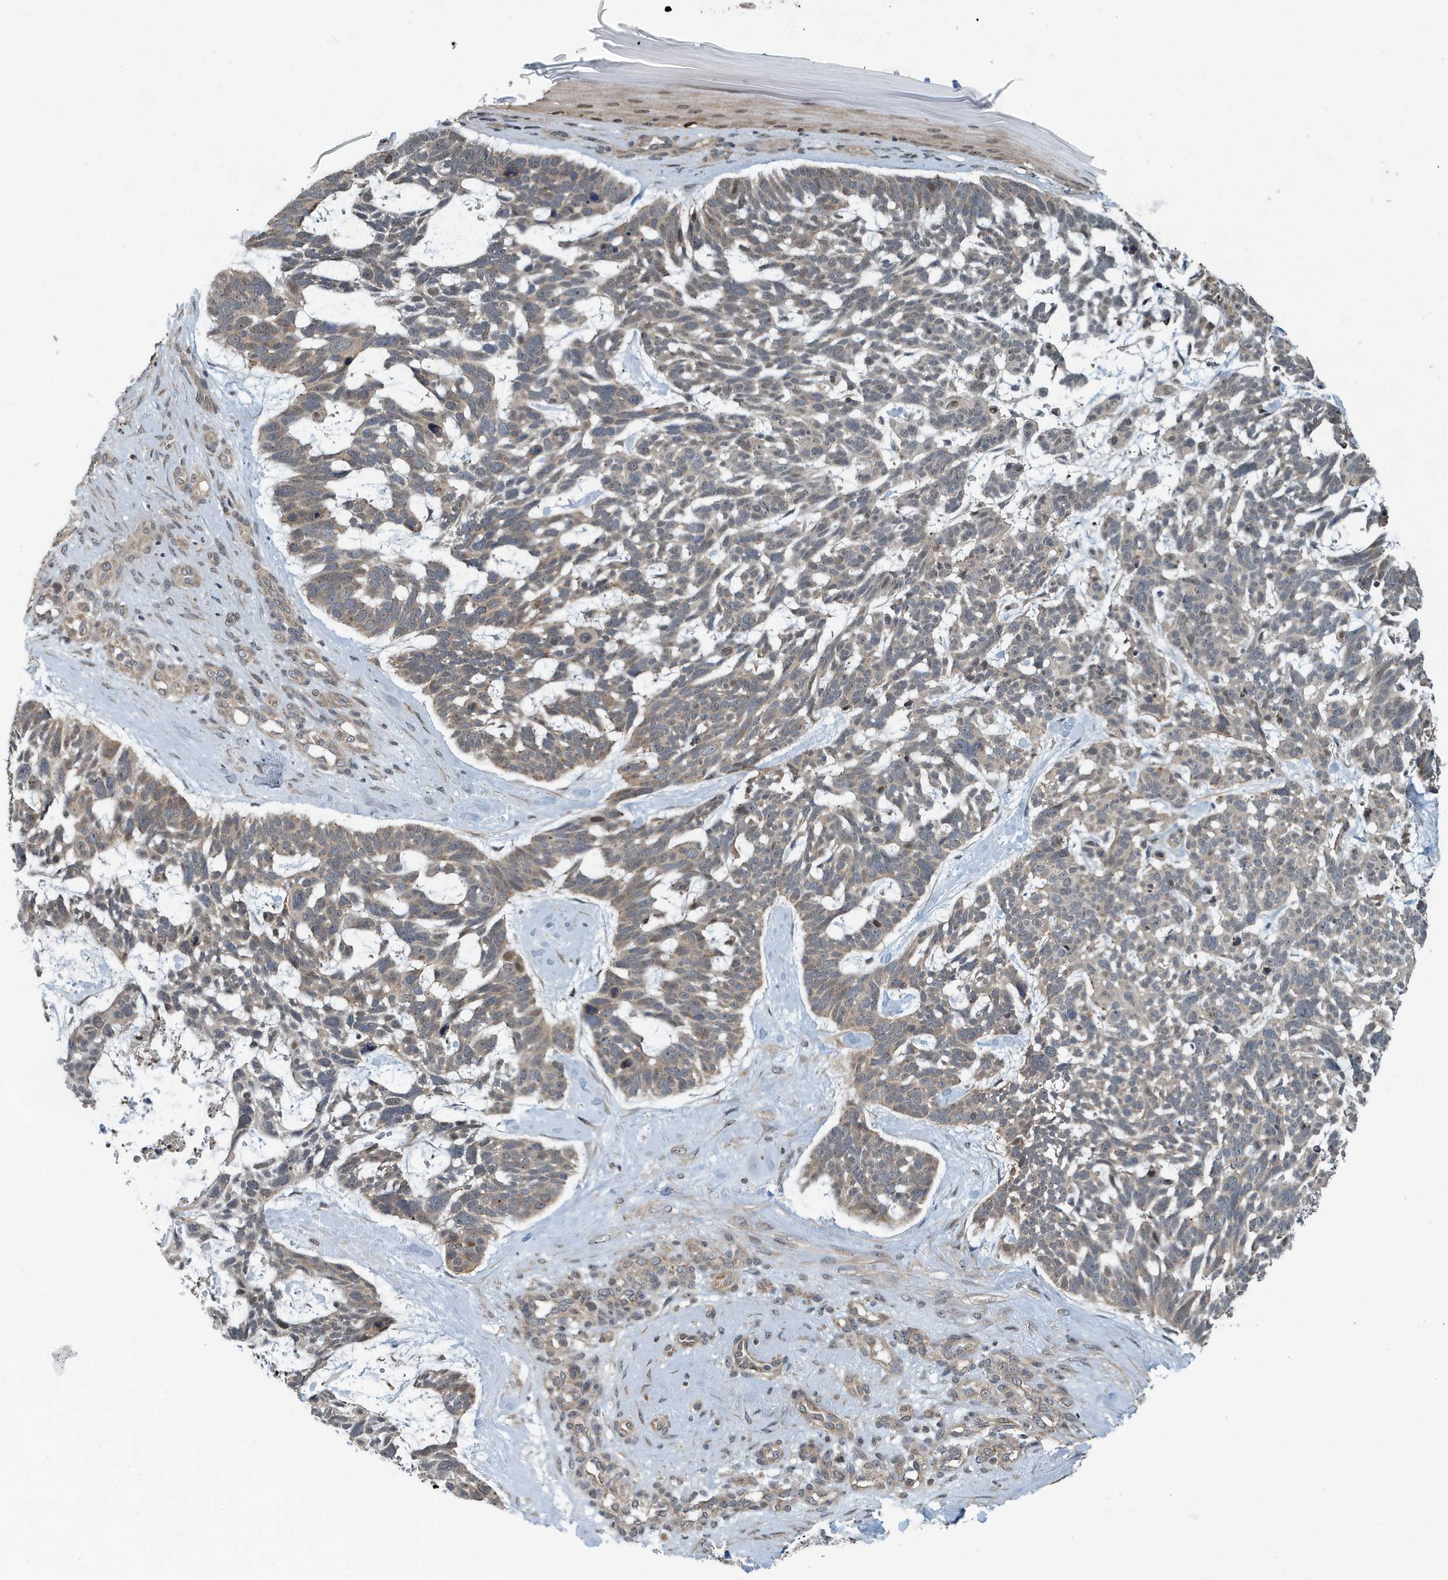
{"staining": {"intensity": "weak", "quantity": ">75%", "location": "cytoplasmic/membranous"}, "tissue": "skin cancer", "cell_type": "Tumor cells", "image_type": "cancer", "snomed": [{"axis": "morphology", "description": "Basal cell carcinoma"}, {"axis": "topography", "description": "Skin"}], "caption": "Immunohistochemical staining of human skin basal cell carcinoma demonstrates weak cytoplasmic/membranous protein staining in about >75% of tumor cells. The staining is performed using DAB (3,3'-diaminobenzidine) brown chromogen to label protein expression. The nuclei are counter-stained blue using hematoxylin.", "gene": "KIF15", "patient": {"sex": "male", "age": 88}}